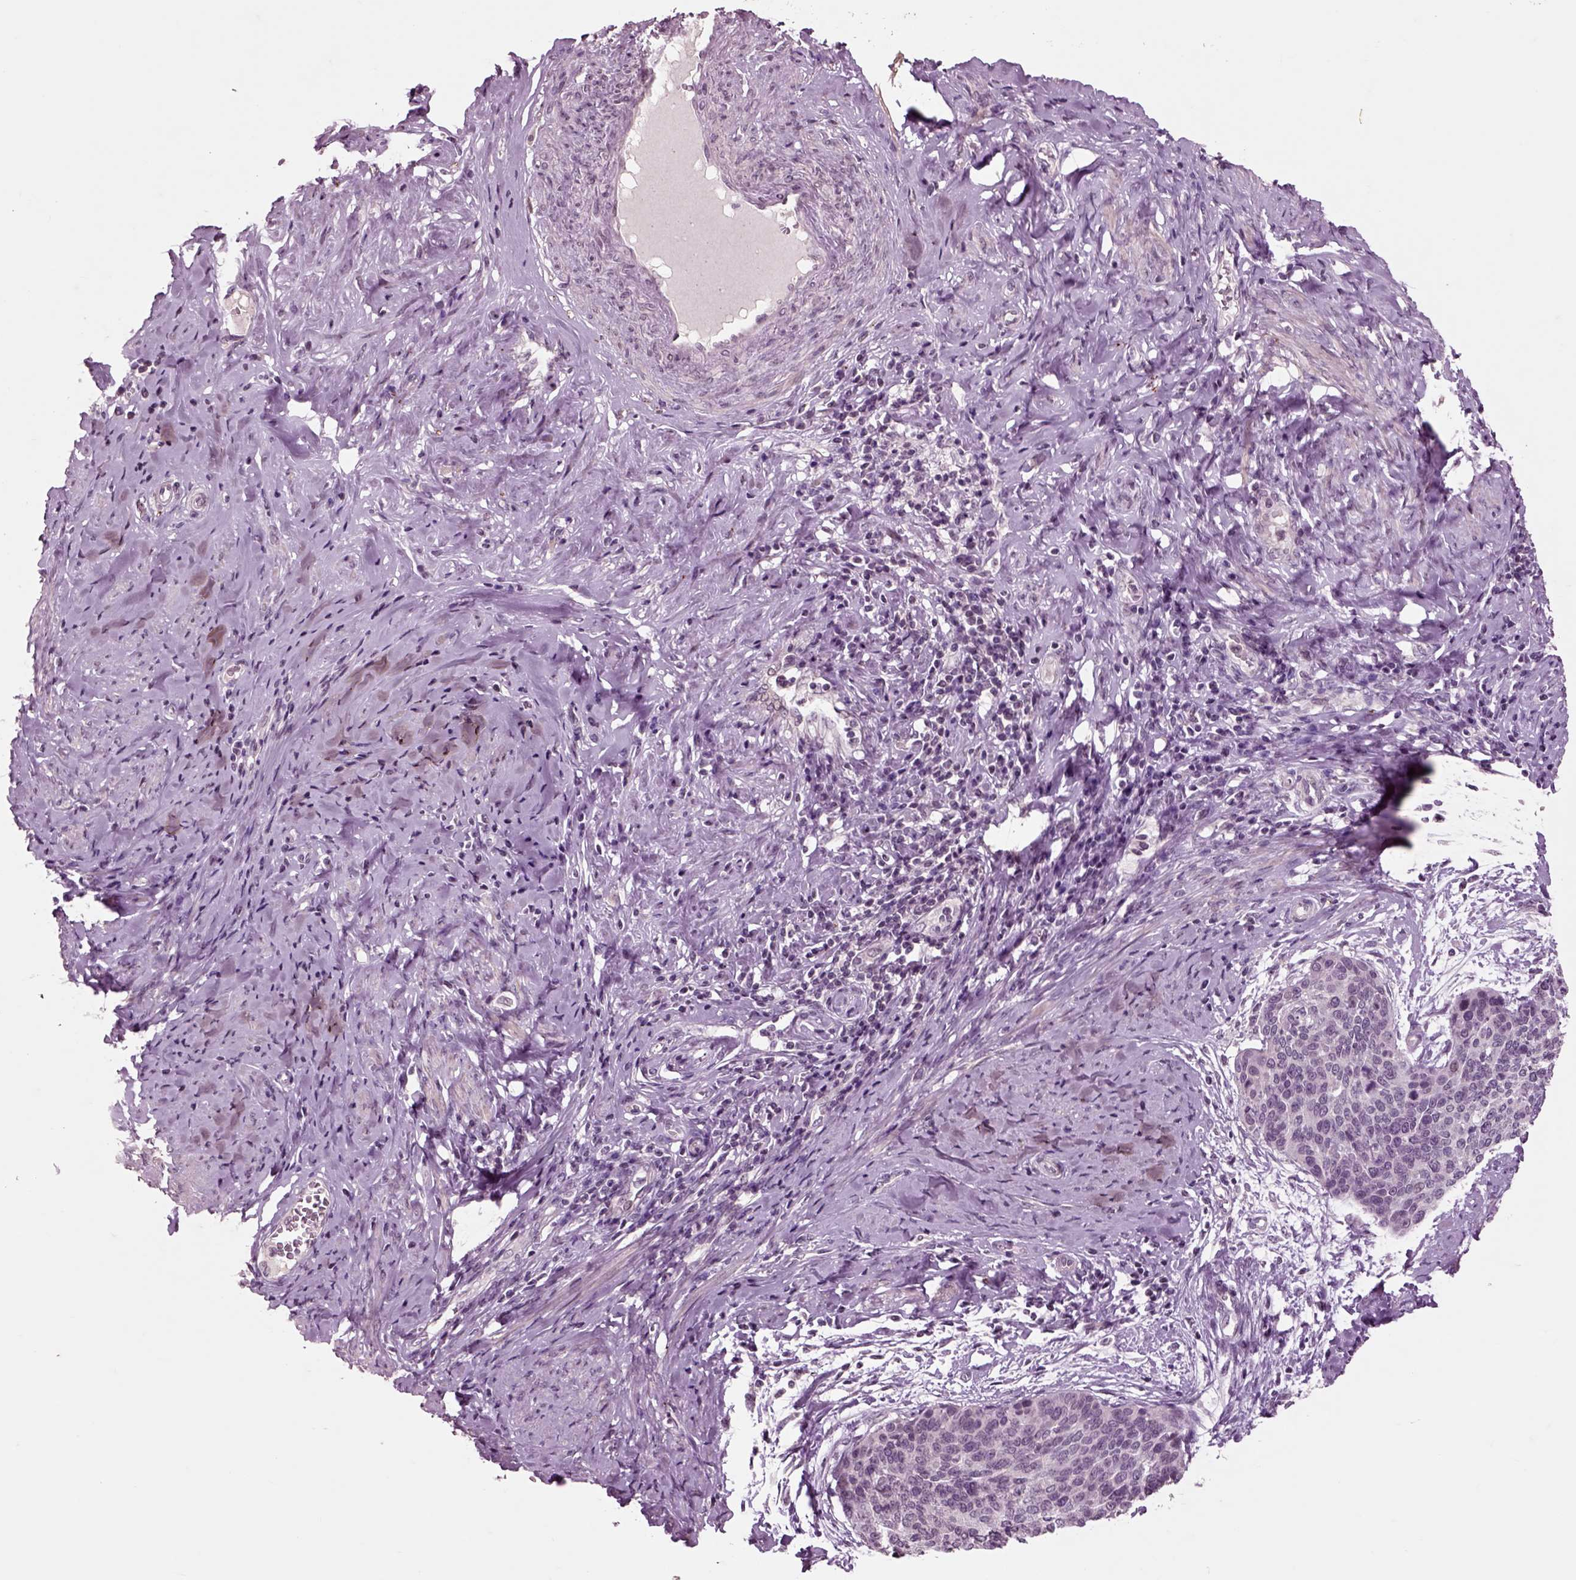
{"staining": {"intensity": "negative", "quantity": "none", "location": "none"}, "tissue": "cervical cancer", "cell_type": "Tumor cells", "image_type": "cancer", "snomed": [{"axis": "morphology", "description": "Squamous cell carcinoma, NOS"}, {"axis": "topography", "description": "Cervix"}], "caption": "Immunohistochemical staining of human squamous cell carcinoma (cervical) exhibits no significant staining in tumor cells.", "gene": "CHGB", "patient": {"sex": "female", "age": 69}}